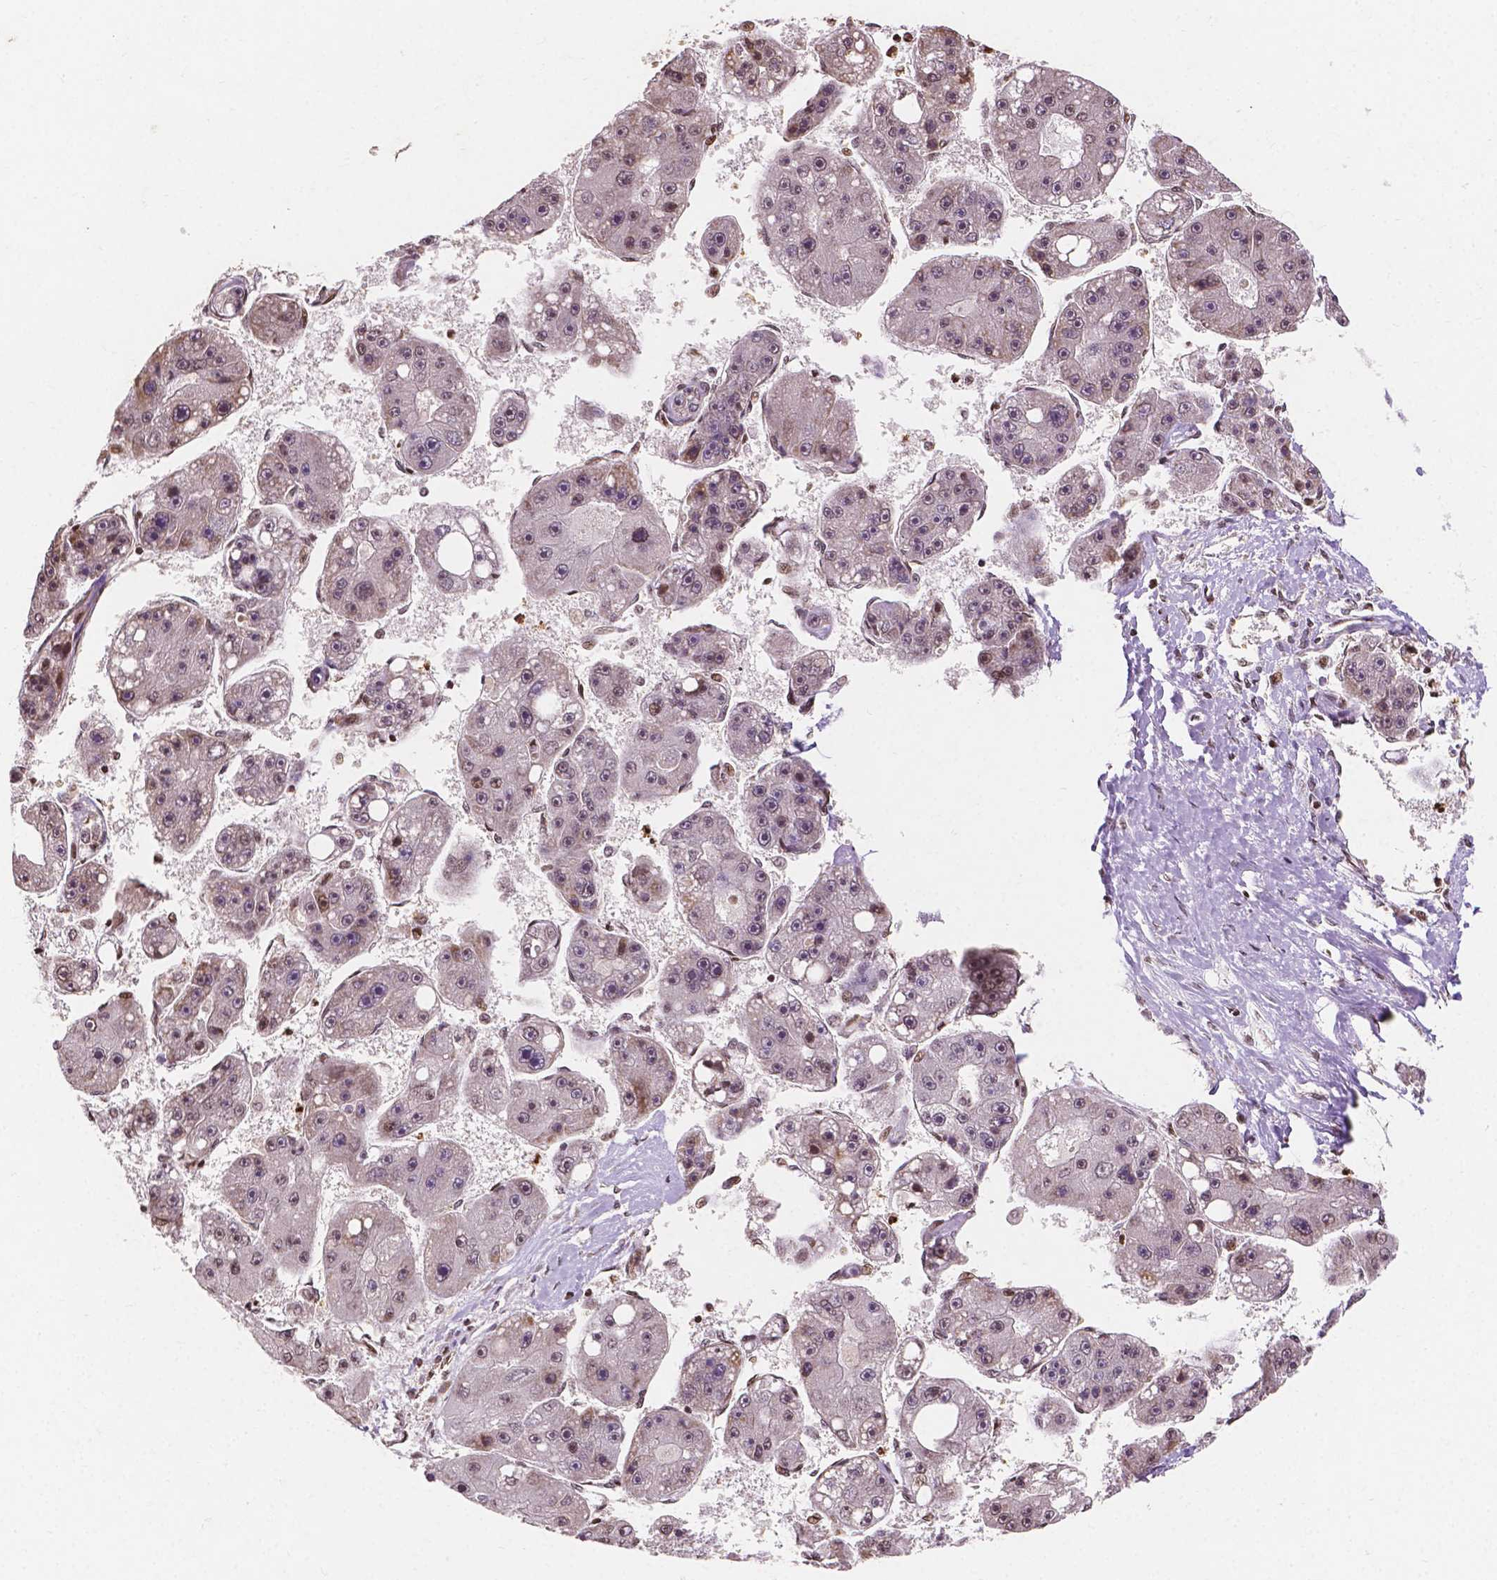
{"staining": {"intensity": "moderate", "quantity": "<25%", "location": "nuclear"}, "tissue": "liver cancer", "cell_type": "Tumor cells", "image_type": "cancer", "snomed": [{"axis": "morphology", "description": "Carcinoma, Hepatocellular, NOS"}, {"axis": "topography", "description": "Liver"}], "caption": "A histopathology image of human liver cancer (hepatocellular carcinoma) stained for a protein reveals moderate nuclear brown staining in tumor cells.", "gene": "PTPN18", "patient": {"sex": "female", "age": 61}}